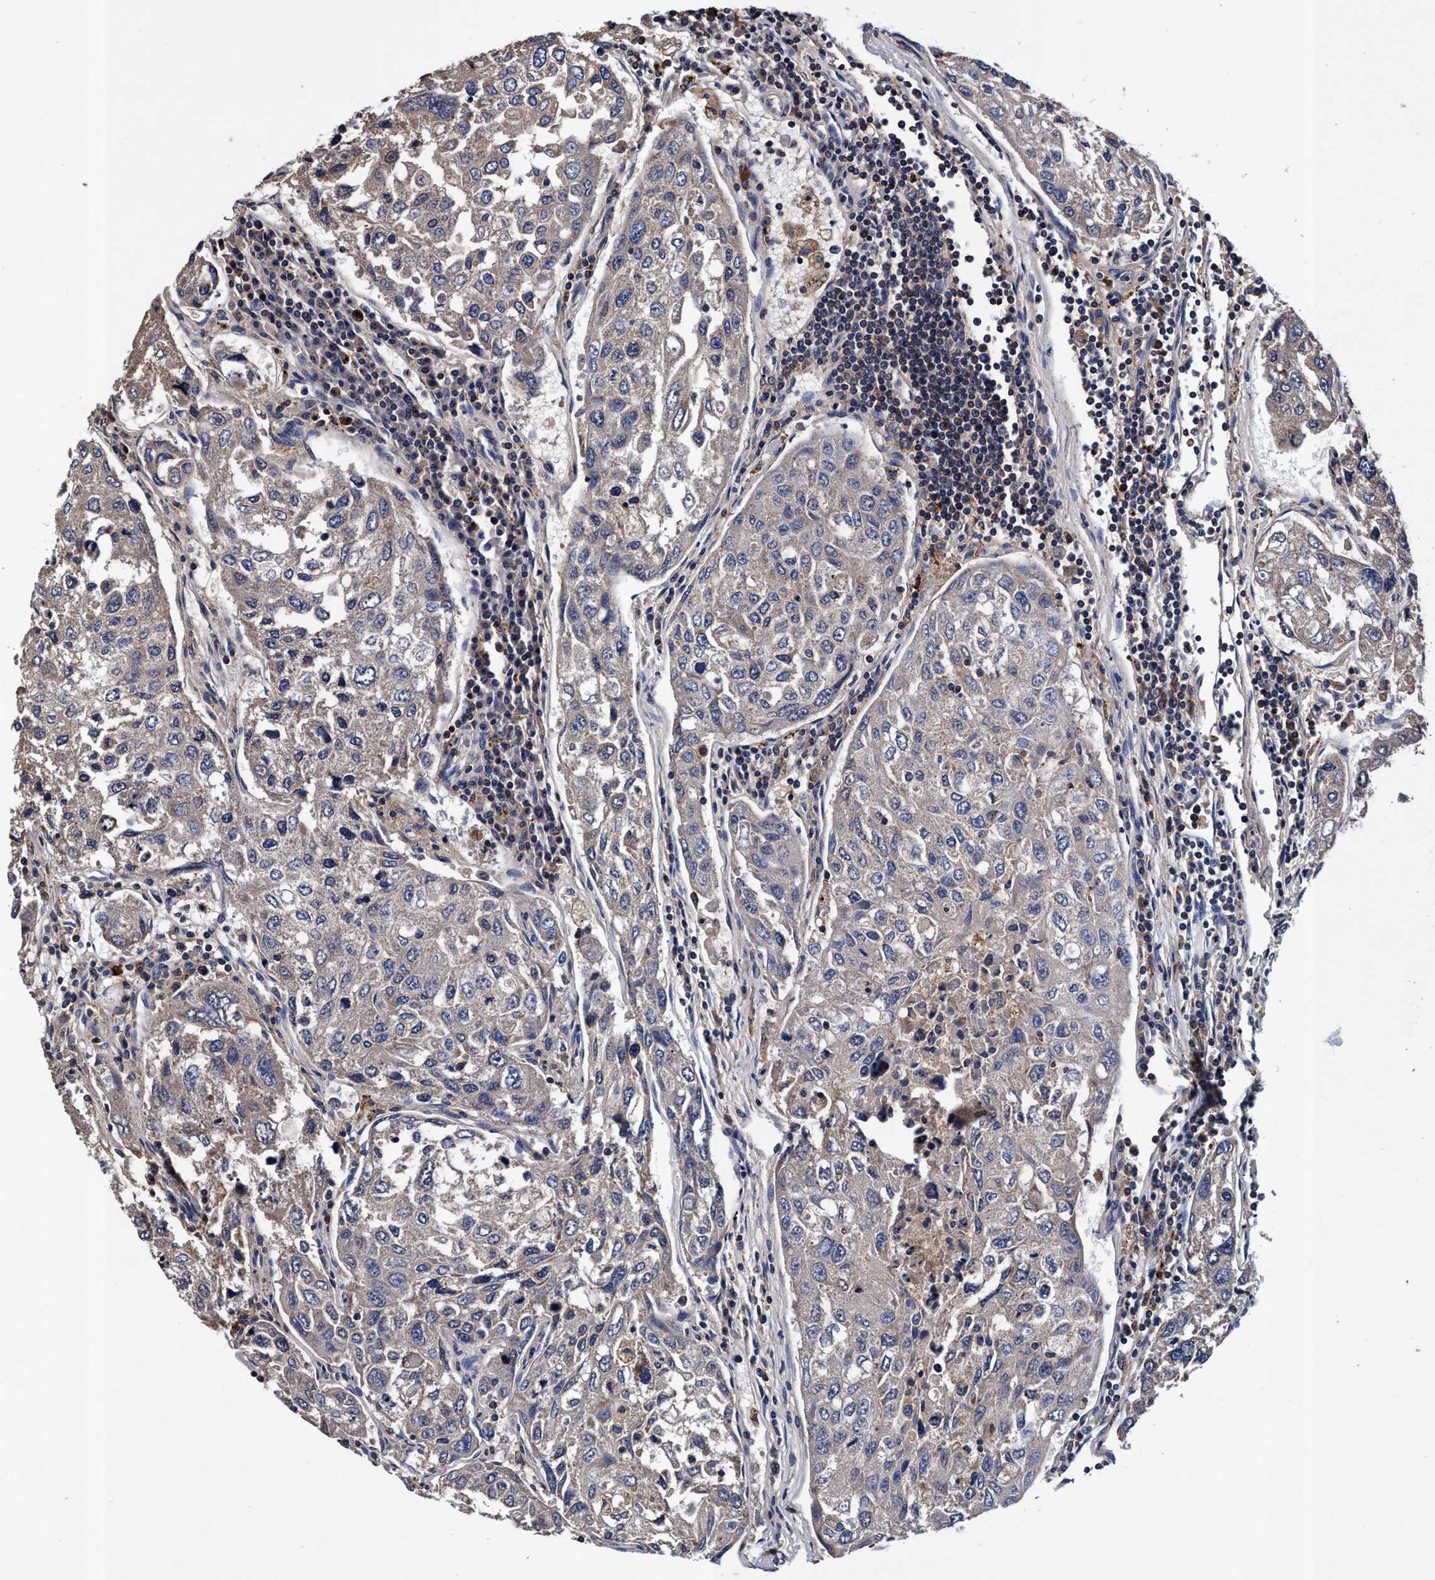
{"staining": {"intensity": "weak", "quantity": "<25%", "location": "cytoplasmic/membranous"}, "tissue": "urothelial cancer", "cell_type": "Tumor cells", "image_type": "cancer", "snomed": [{"axis": "morphology", "description": "Urothelial carcinoma, High grade"}, {"axis": "topography", "description": "Lymph node"}, {"axis": "topography", "description": "Urinary bladder"}], "caption": "Urothelial cancer stained for a protein using immunohistochemistry displays no positivity tumor cells.", "gene": "RNF208", "patient": {"sex": "male", "age": 51}}